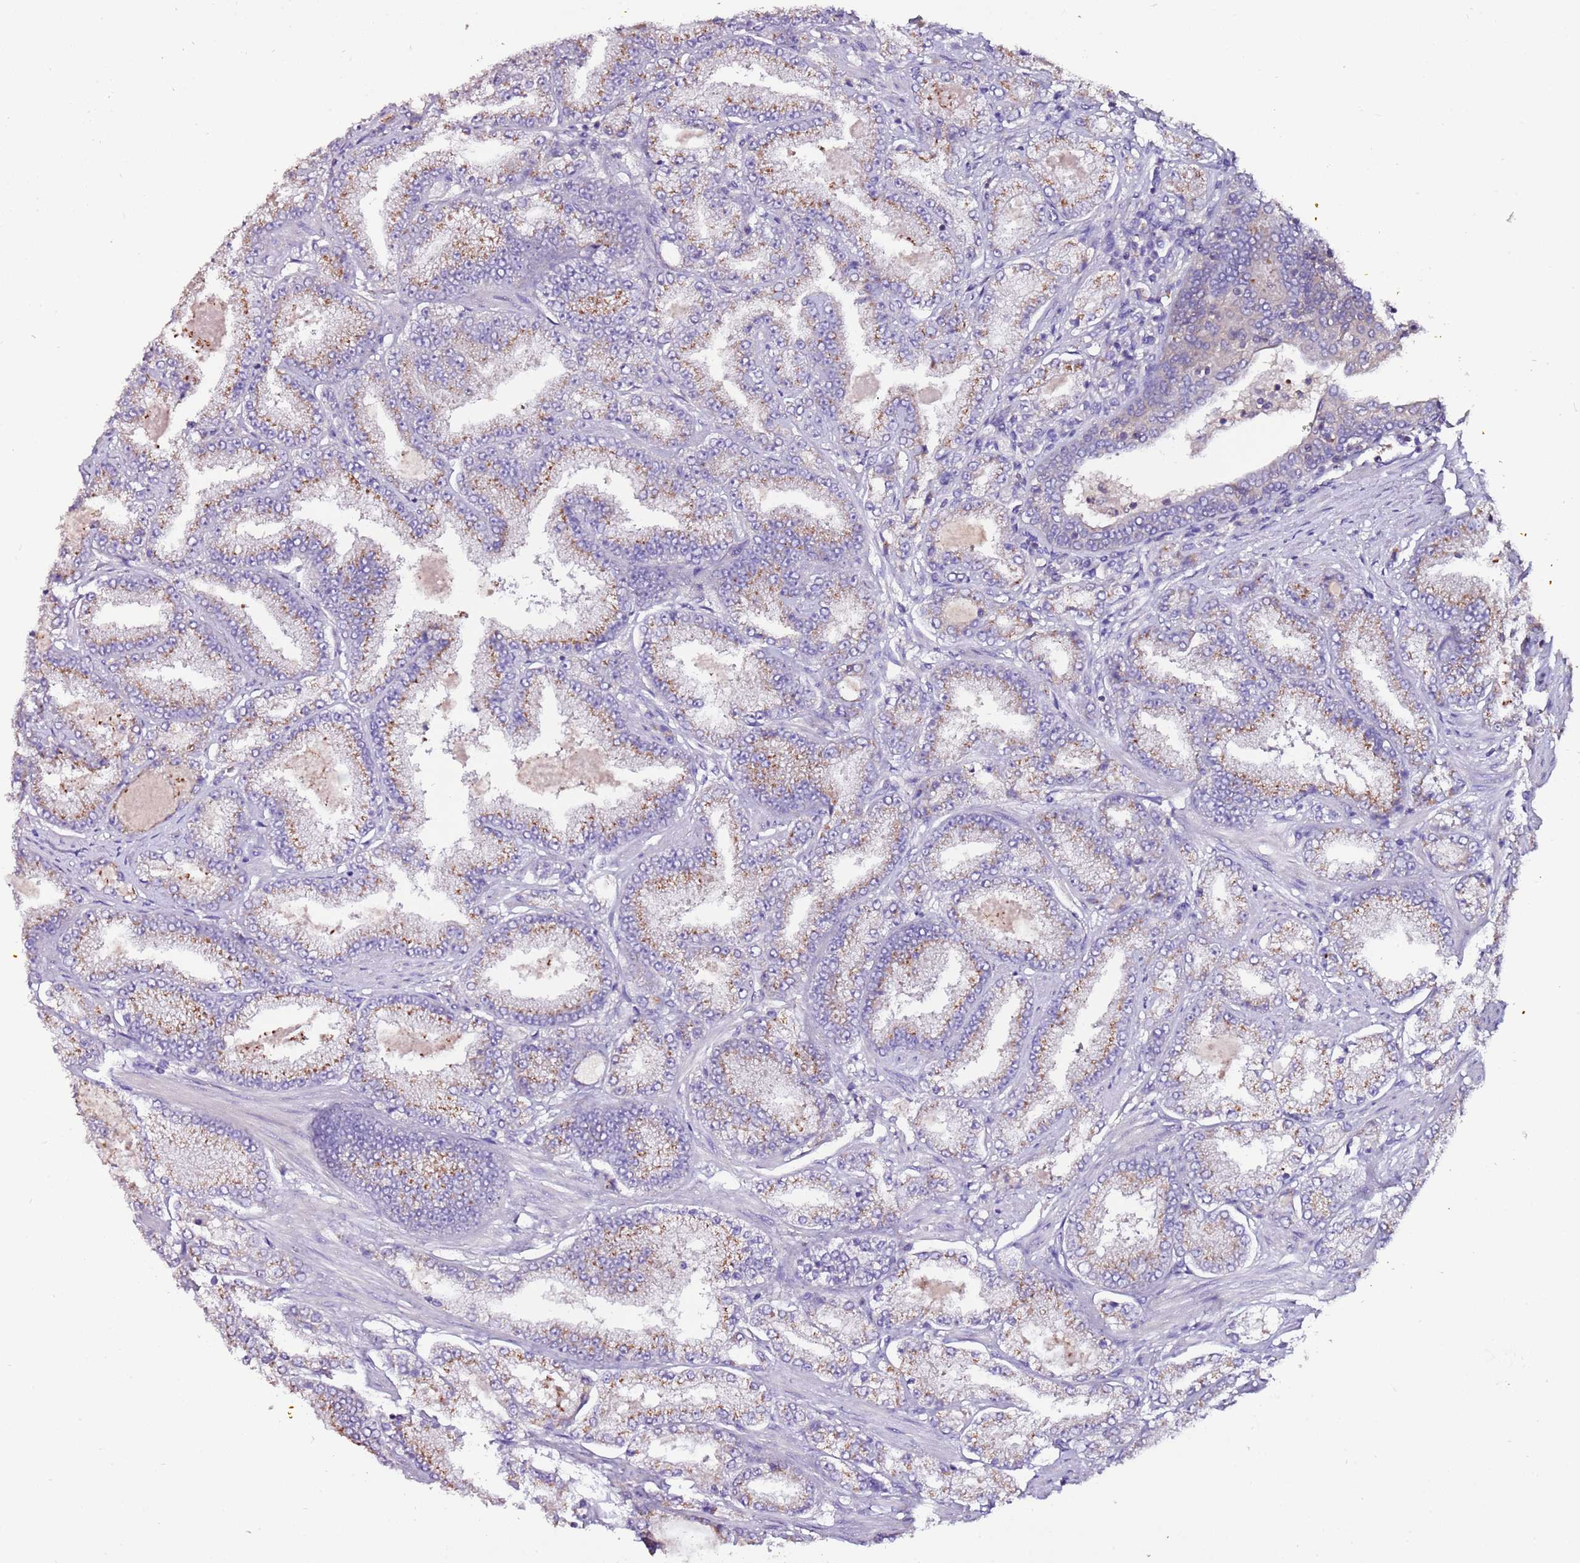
{"staining": {"intensity": "moderate", "quantity": ">75%", "location": "cytoplasmic/membranous"}, "tissue": "prostate cancer", "cell_type": "Tumor cells", "image_type": "cancer", "snomed": [{"axis": "morphology", "description": "Adenocarcinoma, High grade"}, {"axis": "topography", "description": "Prostate"}], "caption": "Immunohistochemical staining of human prostate high-grade adenocarcinoma demonstrates medium levels of moderate cytoplasmic/membranous protein staining in approximately >75% of tumor cells.", "gene": "IGIP", "patient": {"sex": "male", "age": 68}}